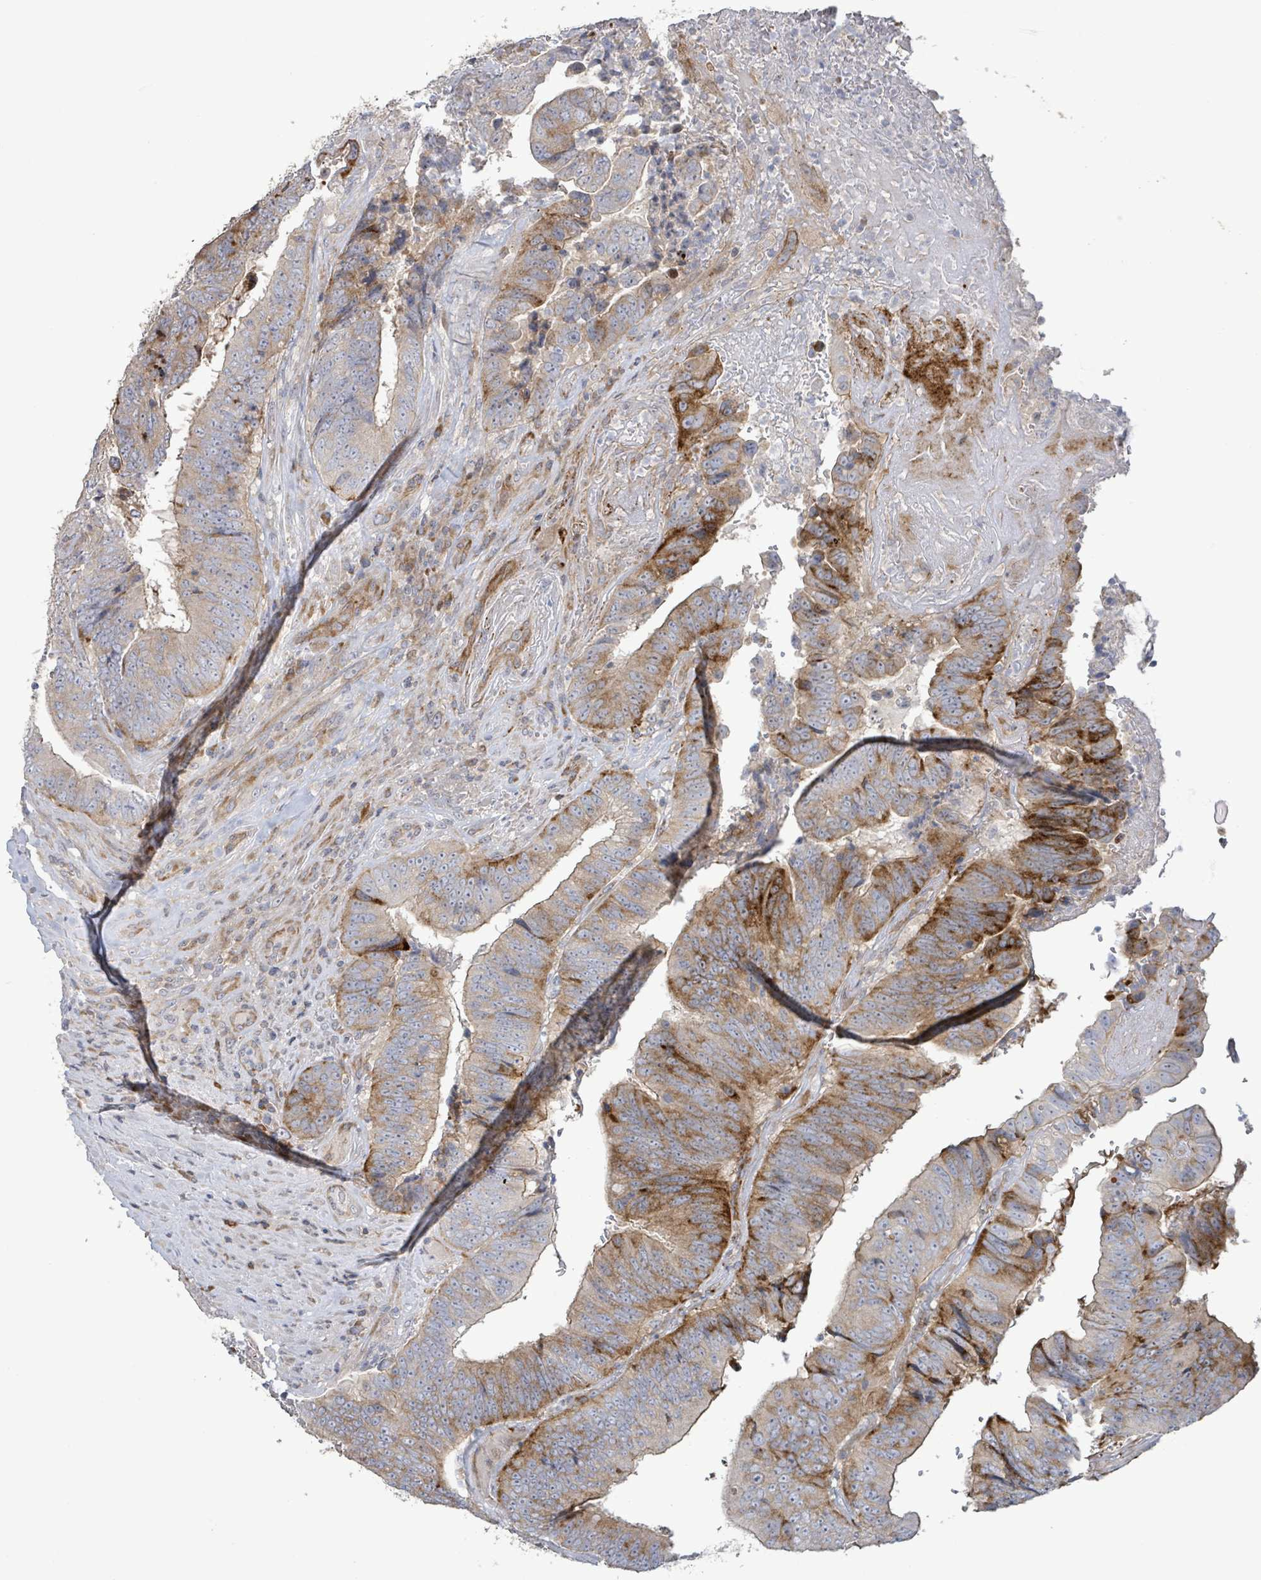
{"staining": {"intensity": "strong", "quantity": "<25%", "location": "cytoplasmic/membranous"}, "tissue": "colorectal cancer", "cell_type": "Tumor cells", "image_type": "cancer", "snomed": [{"axis": "morphology", "description": "Adenocarcinoma, NOS"}, {"axis": "topography", "description": "Rectum"}], "caption": "A high-resolution image shows immunohistochemistry staining of colorectal cancer (adenocarcinoma), which exhibits strong cytoplasmic/membranous positivity in approximately <25% of tumor cells.", "gene": "LILRA4", "patient": {"sex": "male", "age": 72}}